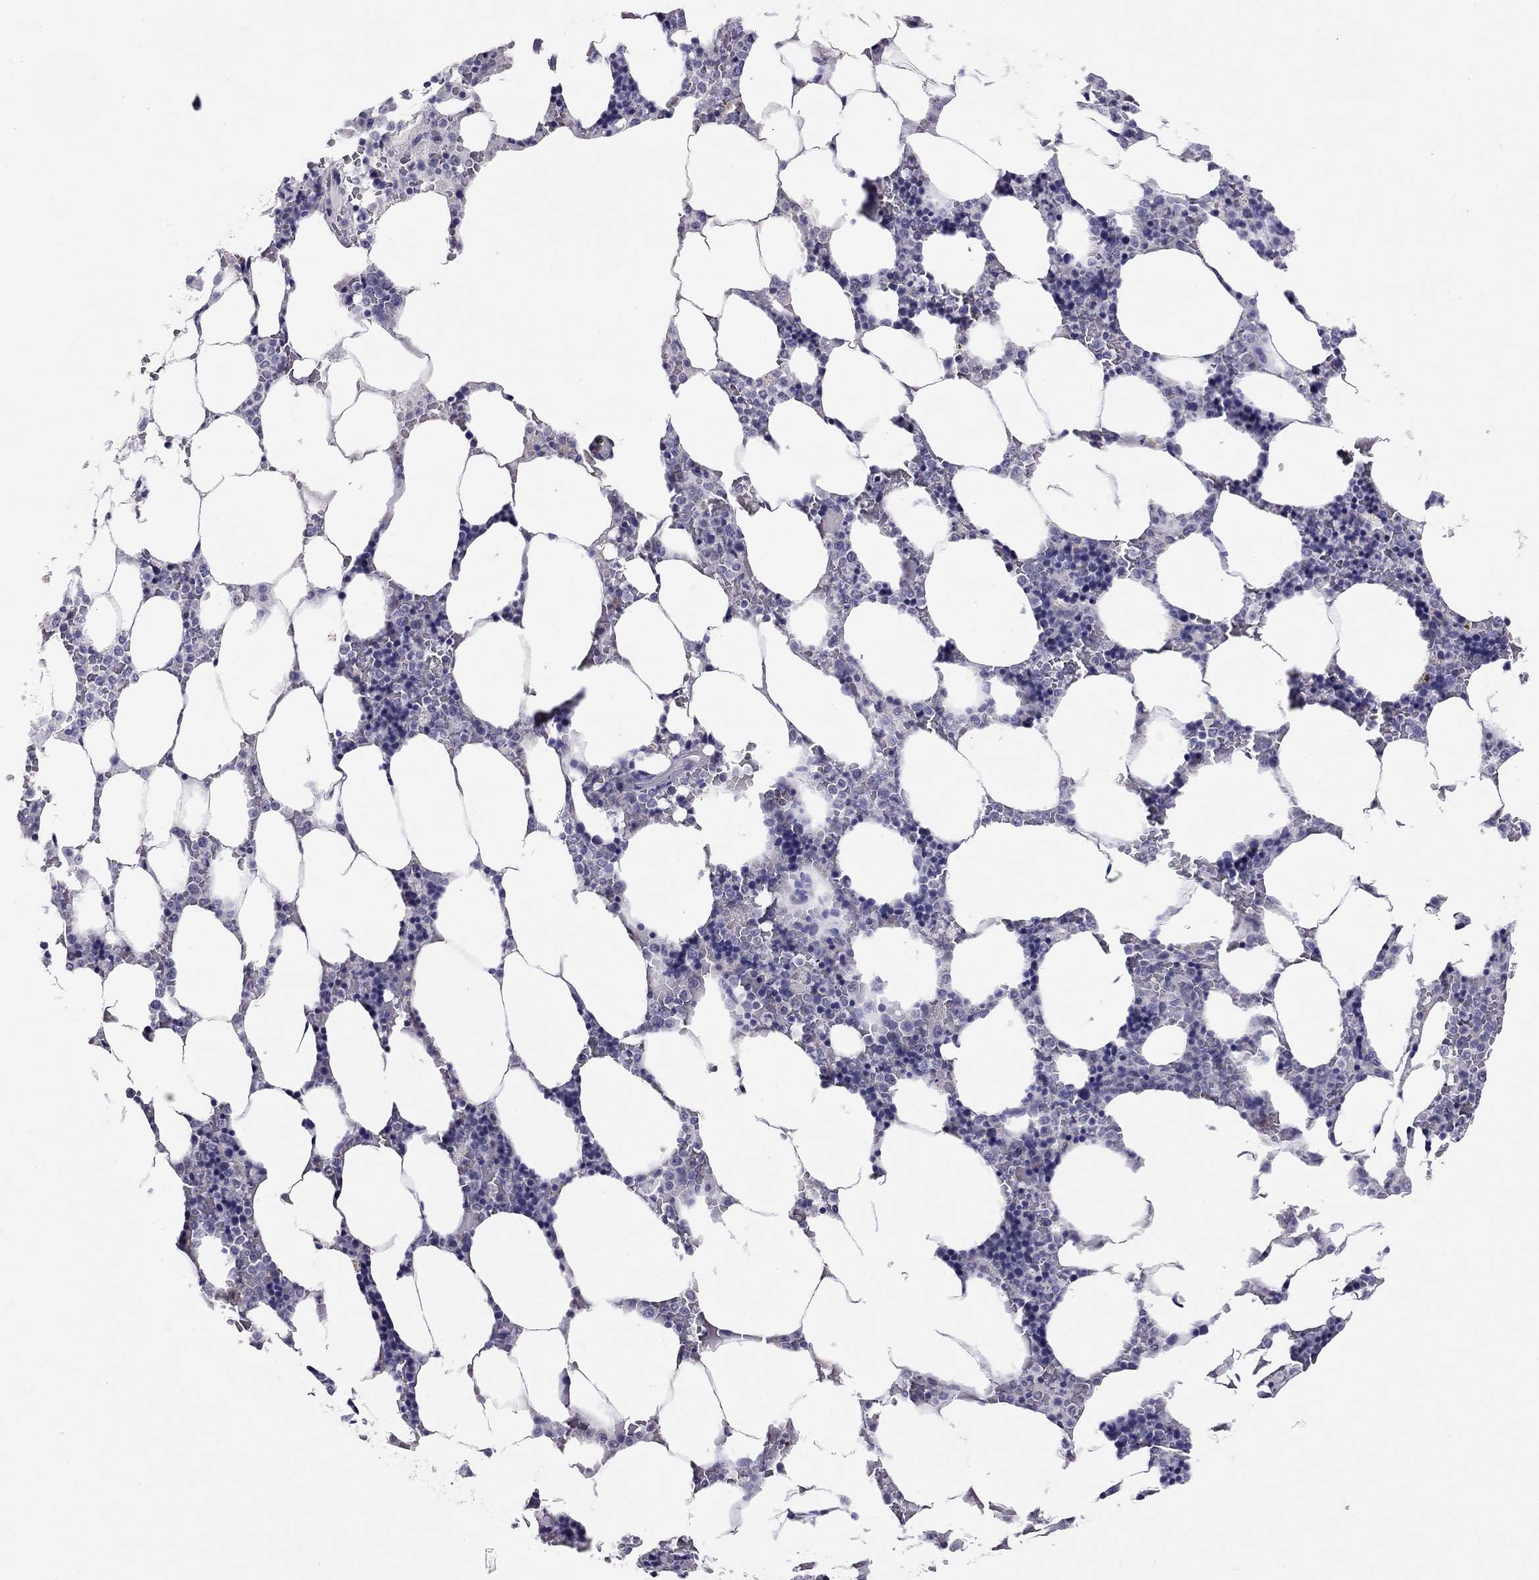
{"staining": {"intensity": "negative", "quantity": "none", "location": "none"}, "tissue": "bone marrow", "cell_type": "Hematopoietic cells", "image_type": "normal", "snomed": [{"axis": "morphology", "description": "Normal tissue, NOS"}, {"axis": "topography", "description": "Bone marrow"}], "caption": "Immunohistochemical staining of unremarkable bone marrow shows no significant positivity in hematopoietic cells. (DAB IHC, high magnification).", "gene": "C8orf88", "patient": {"sex": "male", "age": 63}}